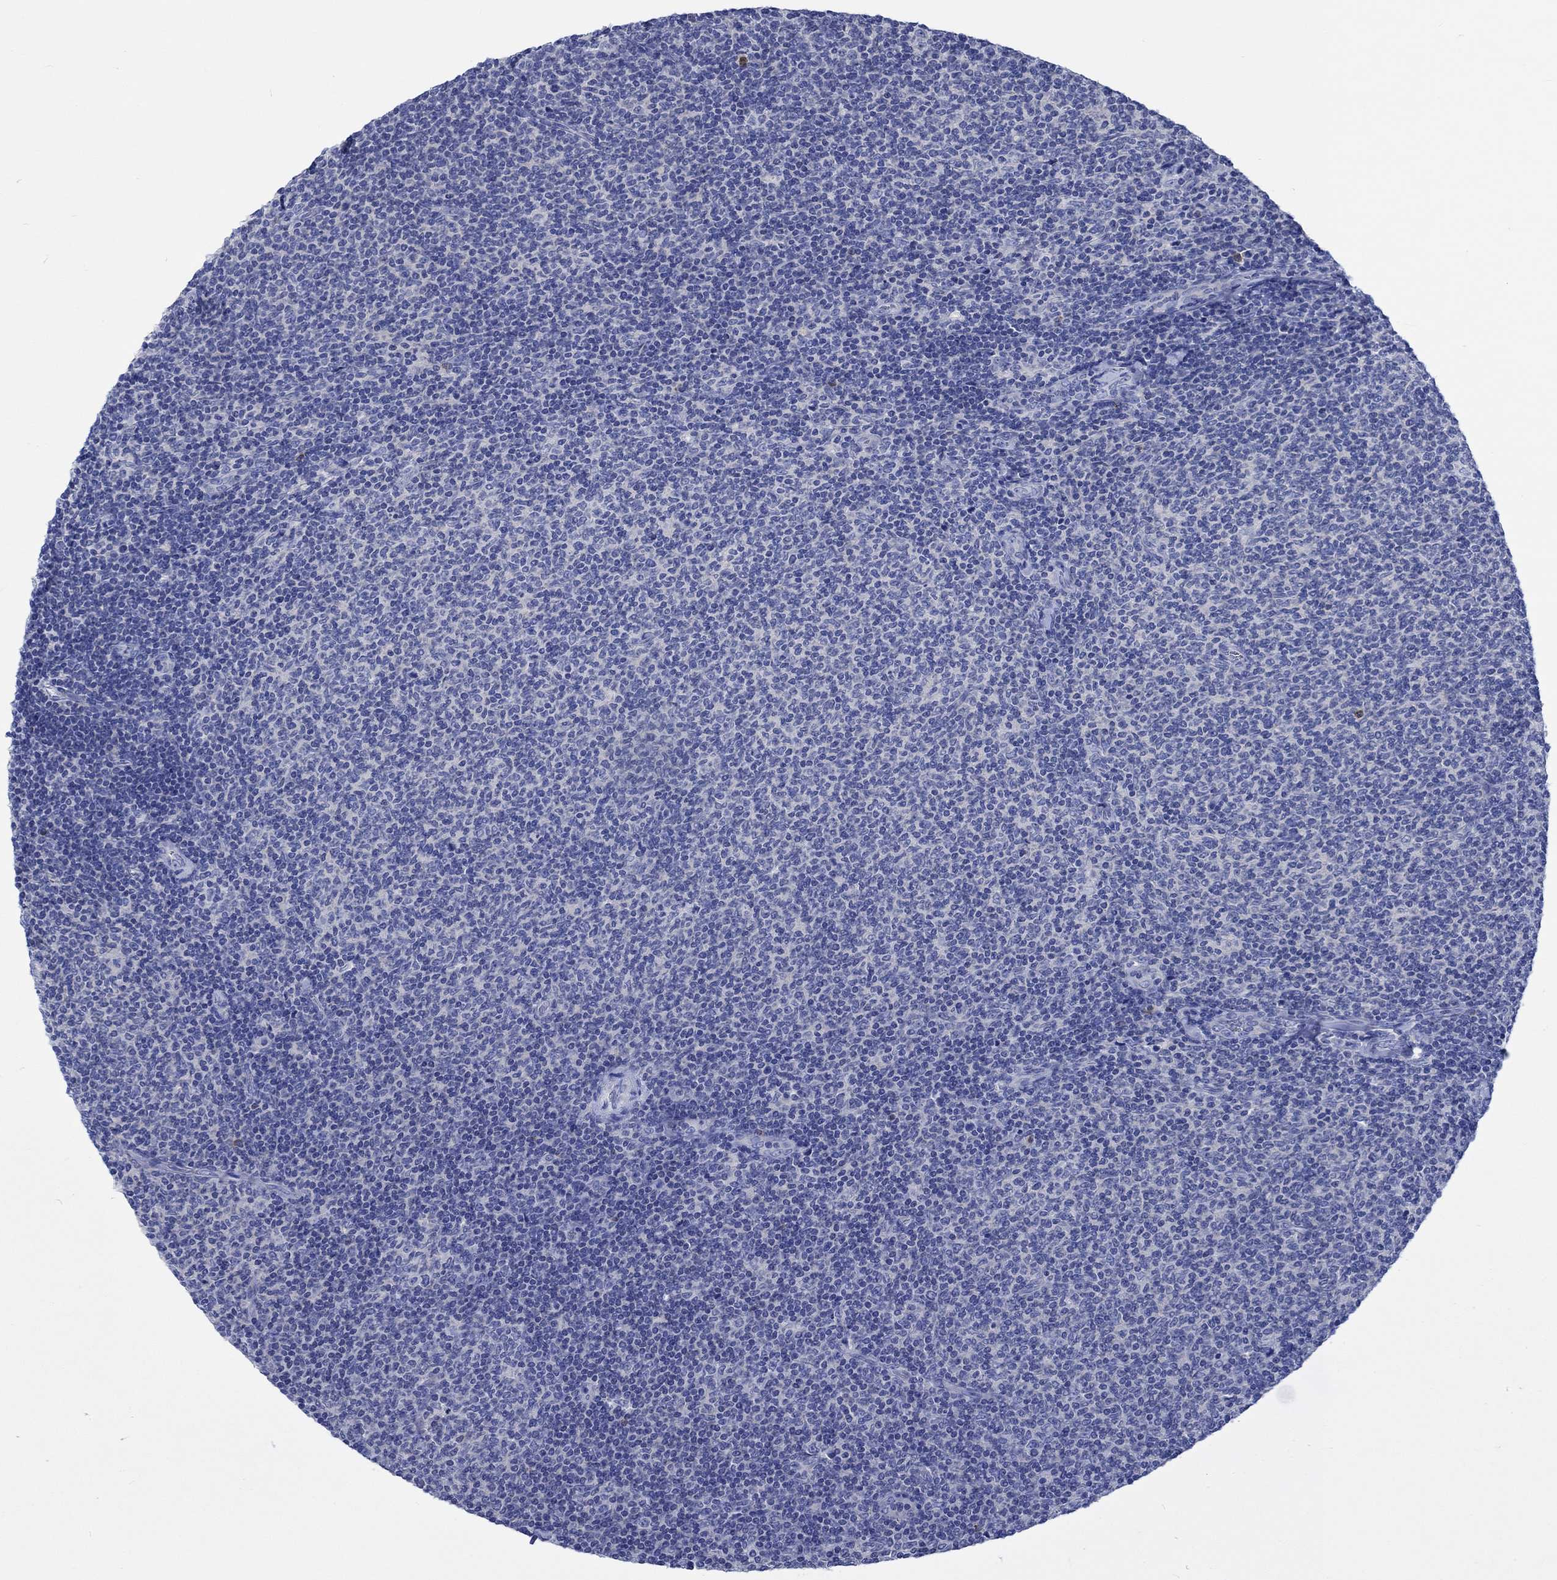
{"staining": {"intensity": "negative", "quantity": "none", "location": "none"}, "tissue": "lymphoma", "cell_type": "Tumor cells", "image_type": "cancer", "snomed": [{"axis": "morphology", "description": "Malignant lymphoma, non-Hodgkin's type, Low grade"}, {"axis": "topography", "description": "Lymph node"}], "caption": "High magnification brightfield microscopy of low-grade malignant lymphoma, non-Hodgkin's type stained with DAB (brown) and counterstained with hematoxylin (blue): tumor cells show no significant expression. (Brightfield microscopy of DAB (3,3'-diaminobenzidine) immunohistochemistry (IHC) at high magnification).", "gene": "PTPRN2", "patient": {"sex": "male", "age": 52}}